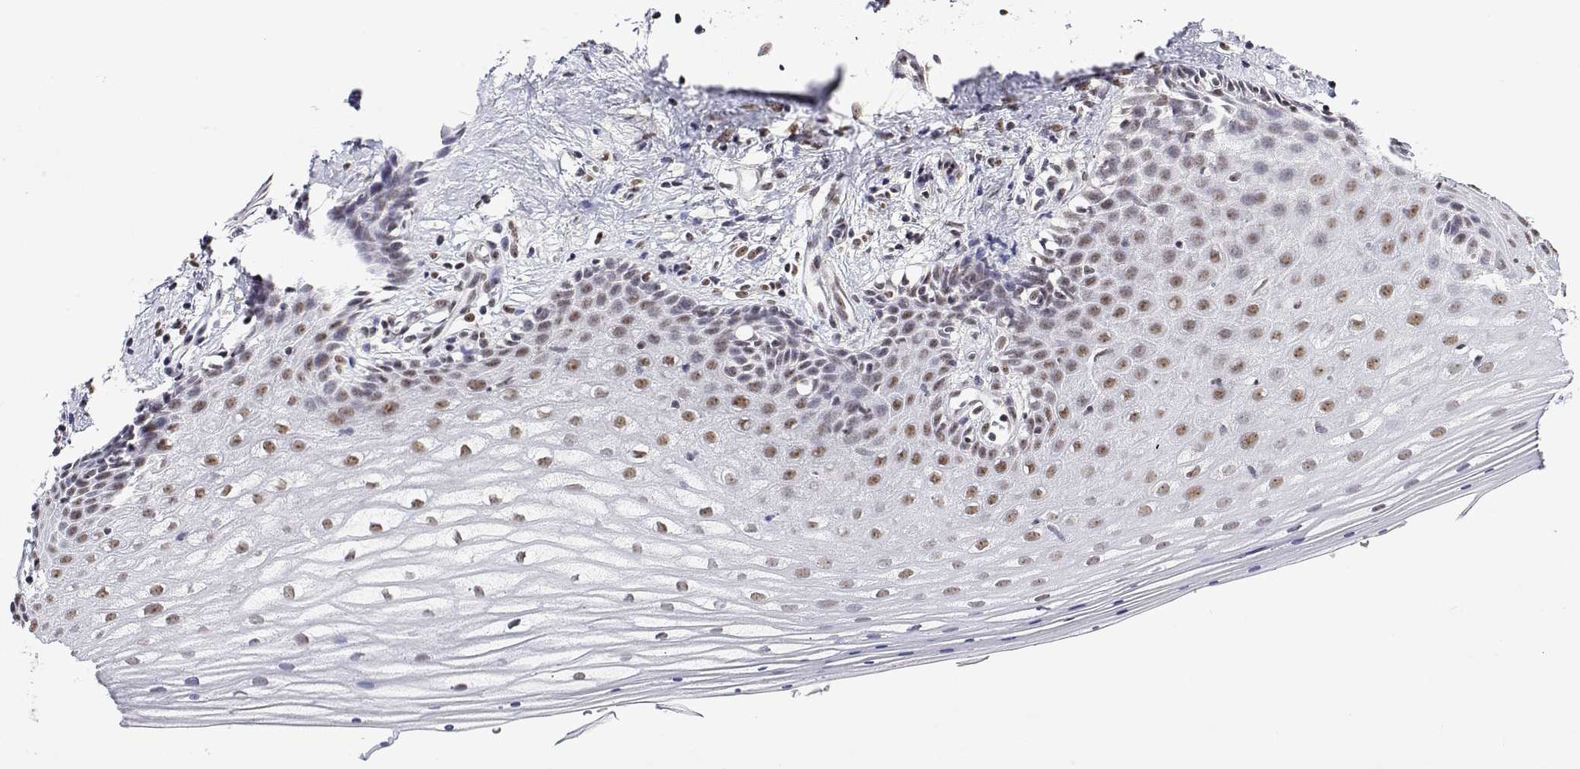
{"staining": {"intensity": "moderate", "quantity": ">75%", "location": "nuclear"}, "tissue": "vagina", "cell_type": "Squamous epithelial cells", "image_type": "normal", "snomed": [{"axis": "morphology", "description": "Normal tissue, NOS"}, {"axis": "topography", "description": "Vagina"}], "caption": "Moderate nuclear positivity for a protein is appreciated in about >75% of squamous epithelial cells of unremarkable vagina using immunohistochemistry (IHC).", "gene": "ADAR", "patient": {"sex": "female", "age": 42}}